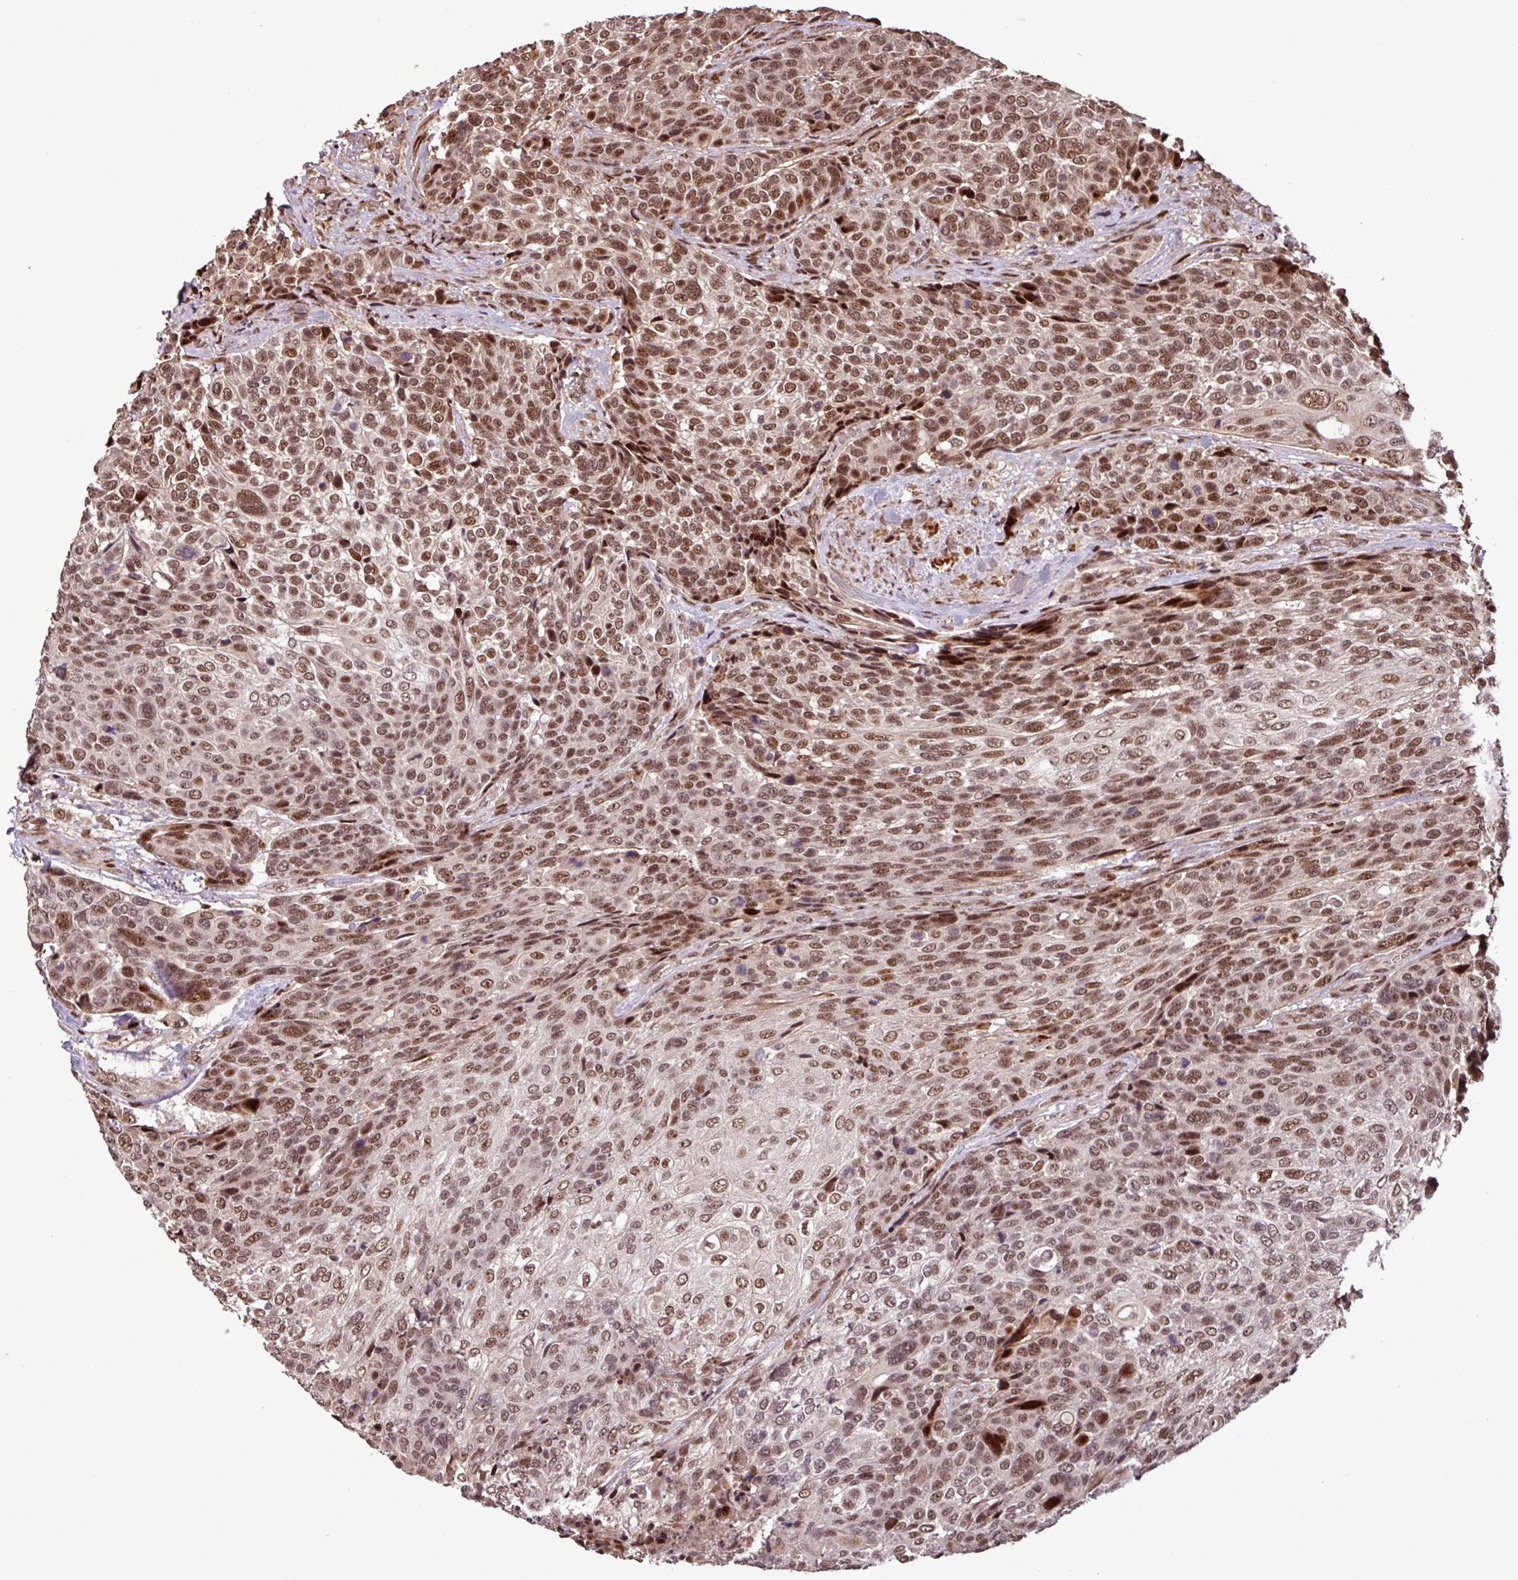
{"staining": {"intensity": "moderate", "quantity": ">75%", "location": "nuclear"}, "tissue": "urothelial cancer", "cell_type": "Tumor cells", "image_type": "cancer", "snomed": [{"axis": "morphology", "description": "Urothelial carcinoma, High grade"}, {"axis": "topography", "description": "Urinary bladder"}], "caption": "DAB immunohistochemical staining of human urothelial cancer exhibits moderate nuclear protein positivity in approximately >75% of tumor cells. (DAB (3,3'-diaminobenzidine) IHC with brightfield microscopy, high magnification).", "gene": "SLC22A24", "patient": {"sex": "female", "age": 70}}